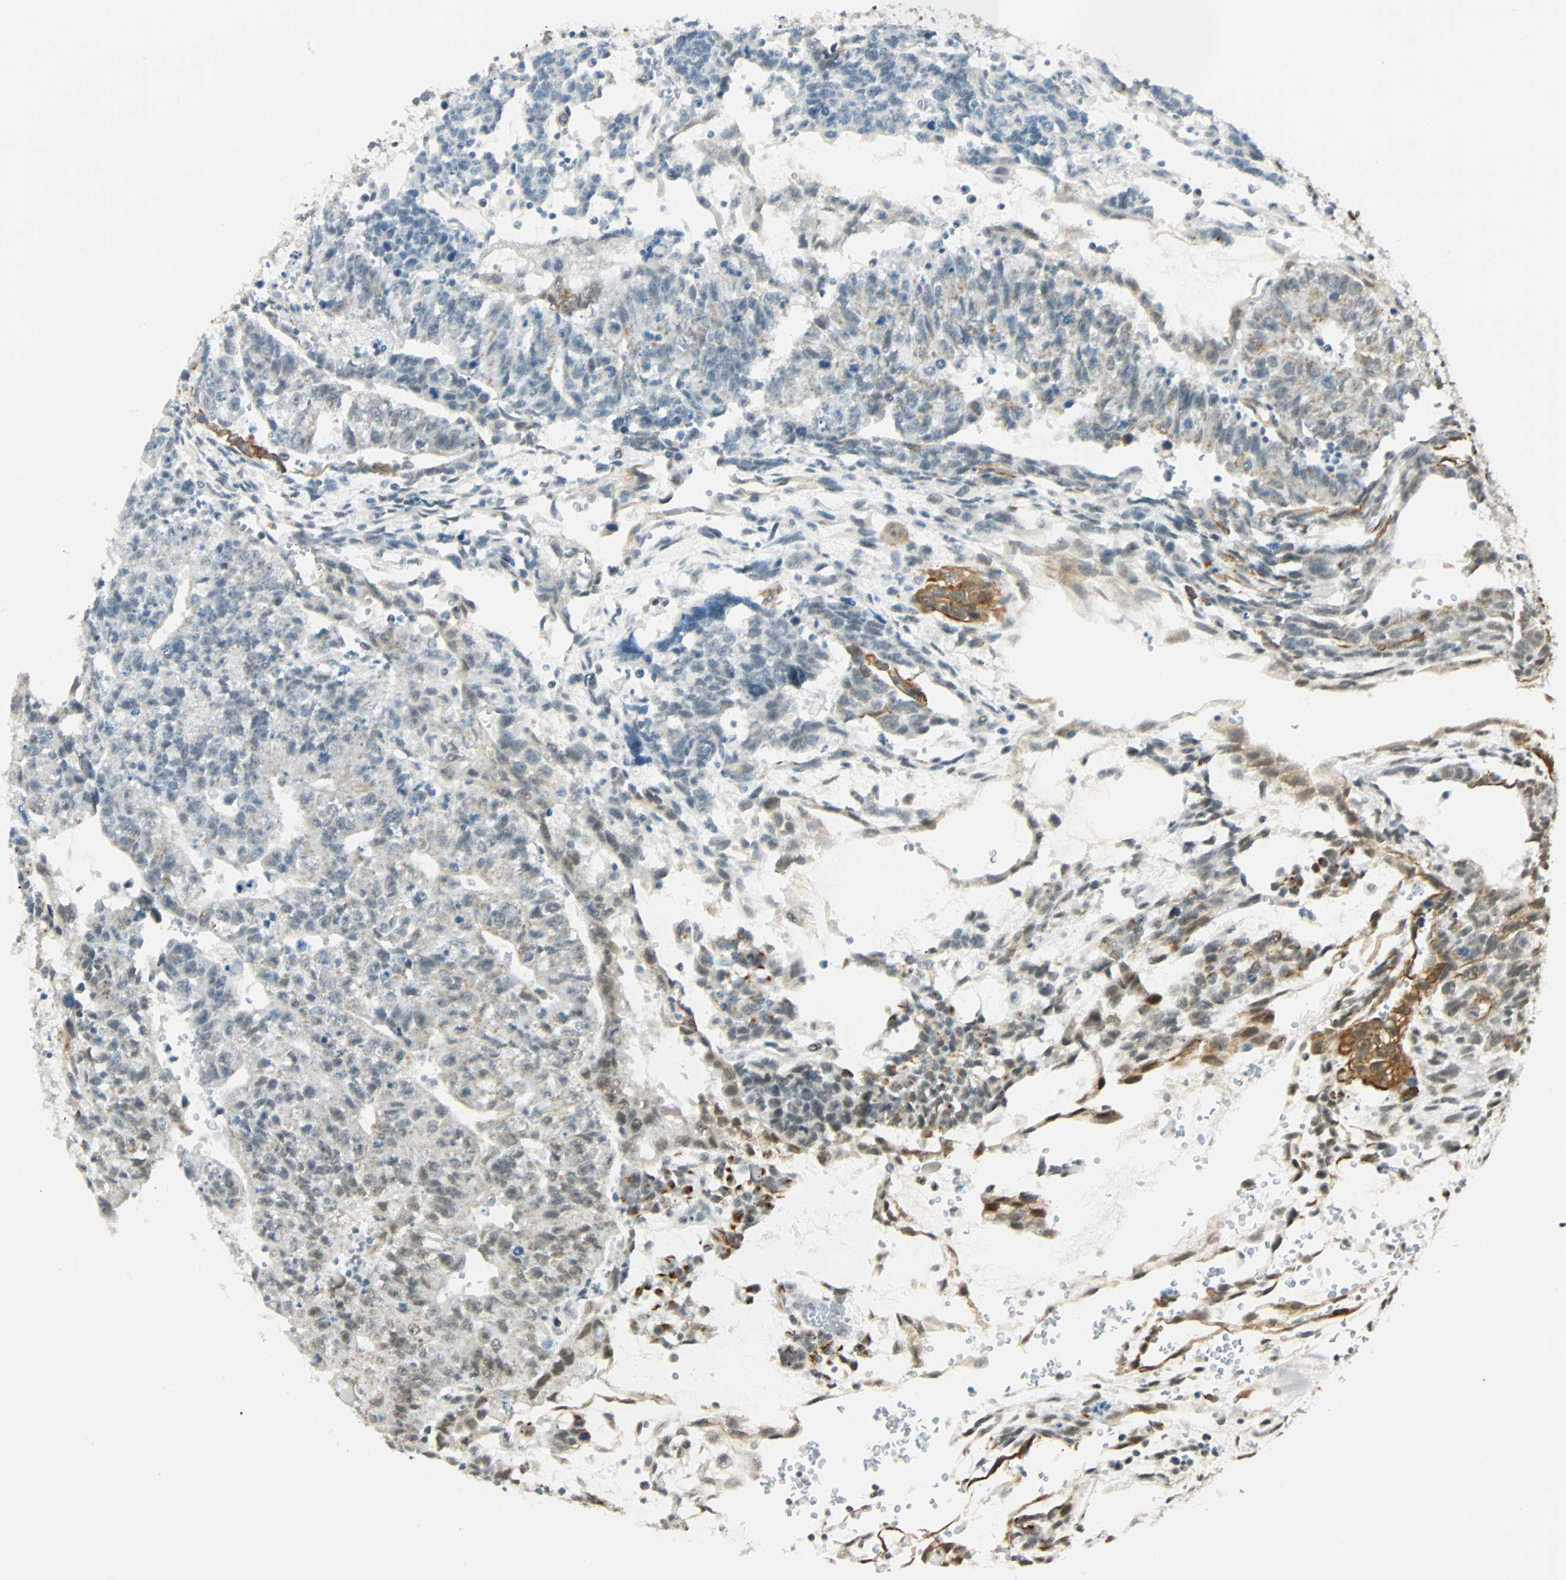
{"staining": {"intensity": "strong", "quantity": "<25%", "location": "cytoplasmic/membranous,nuclear"}, "tissue": "testis cancer", "cell_type": "Tumor cells", "image_type": "cancer", "snomed": [{"axis": "morphology", "description": "Seminoma, NOS"}, {"axis": "morphology", "description": "Carcinoma, Embryonal, NOS"}, {"axis": "topography", "description": "Testis"}], "caption": "The image displays staining of testis cancer, revealing strong cytoplasmic/membranous and nuclear protein staining (brown color) within tumor cells.", "gene": "NELFE", "patient": {"sex": "male", "age": 52}}